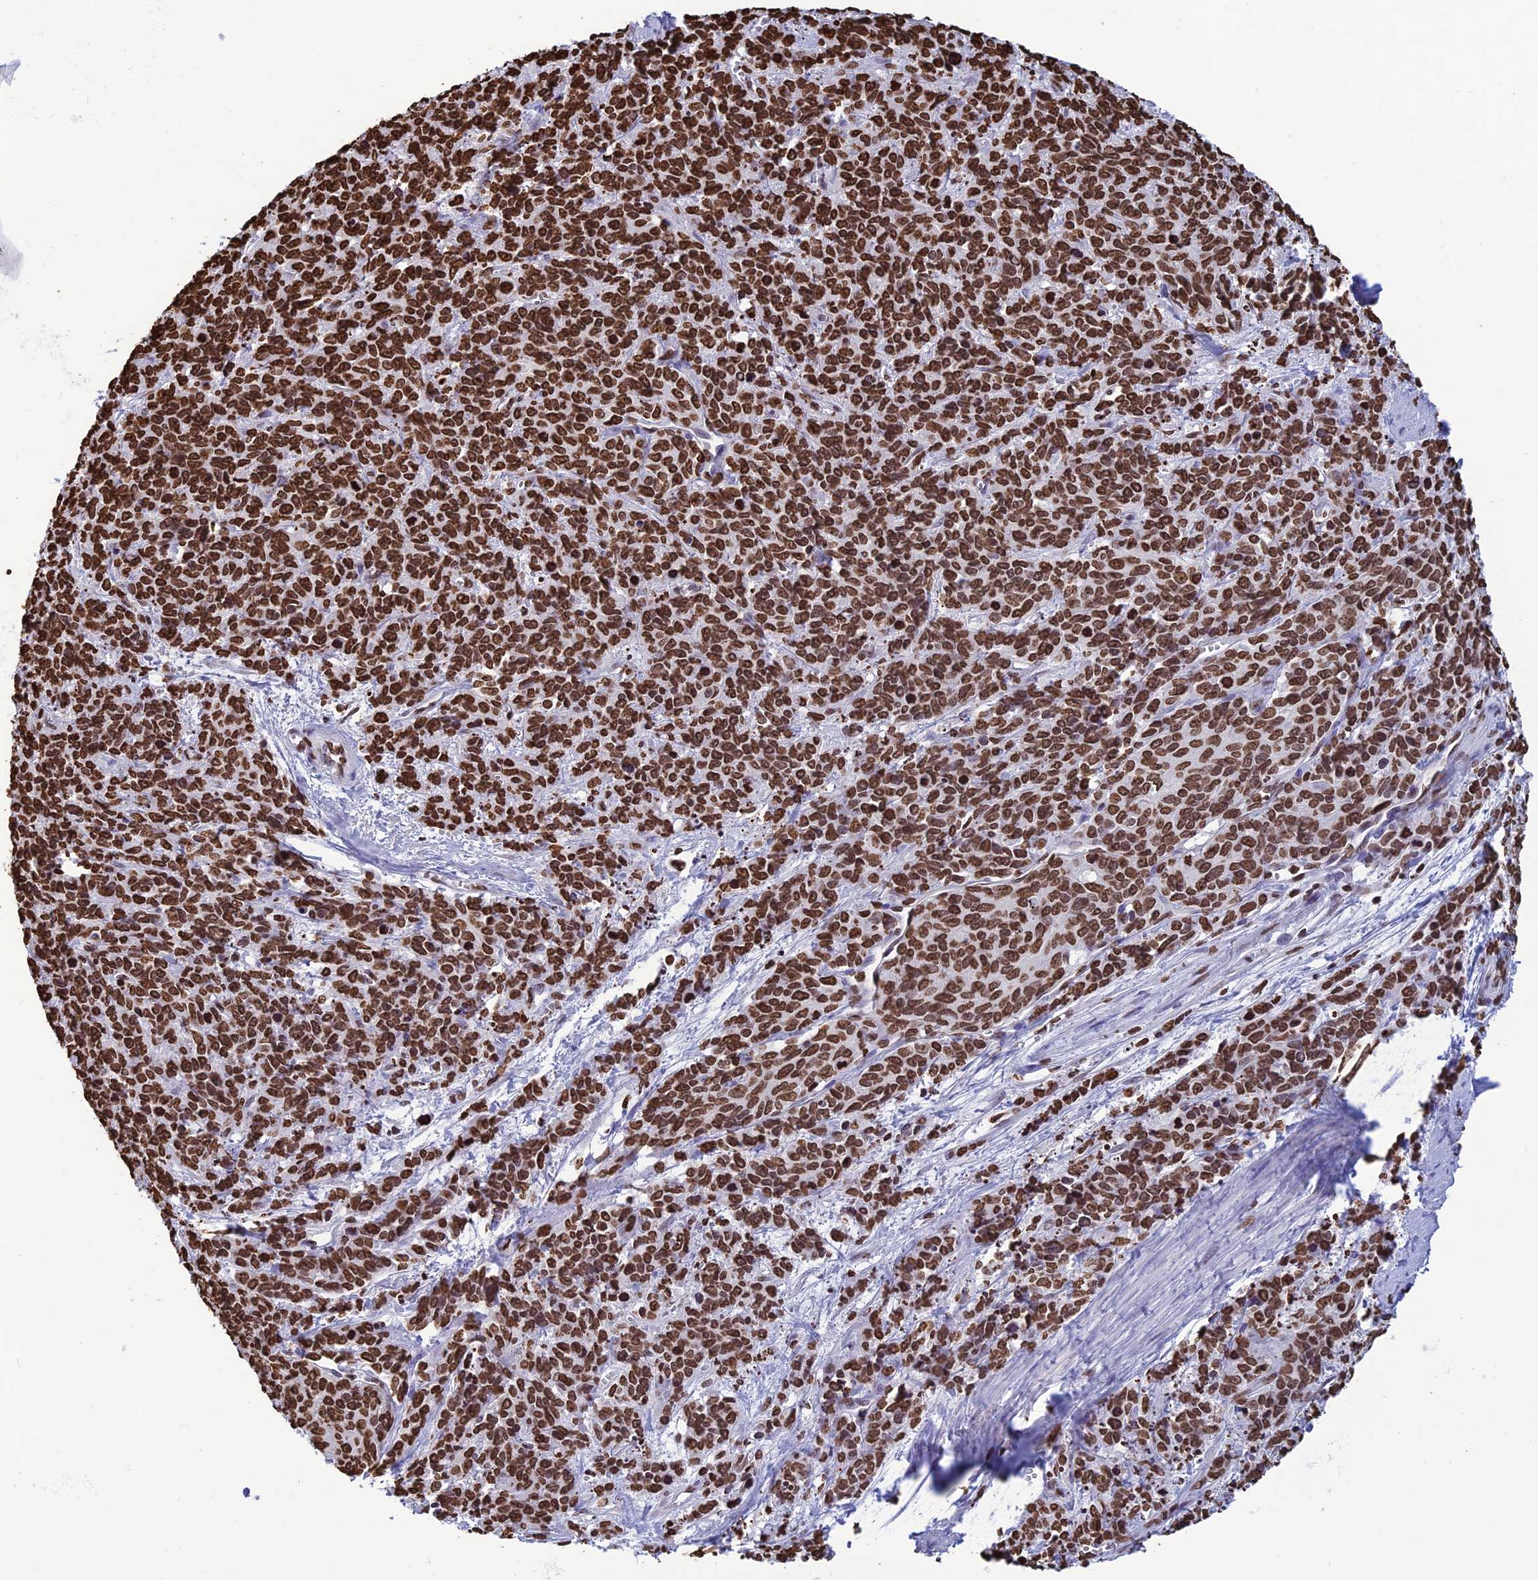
{"staining": {"intensity": "strong", "quantity": ">75%", "location": "nuclear"}, "tissue": "cervical cancer", "cell_type": "Tumor cells", "image_type": "cancer", "snomed": [{"axis": "morphology", "description": "Squamous cell carcinoma, NOS"}, {"axis": "topography", "description": "Cervix"}], "caption": "Human squamous cell carcinoma (cervical) stained for a protein (brown) reveals strong nuclear positive positivity in about >75% of tumor cells.", "gene": "AKAP17A", "patient": {"sex": "female", "age": 60}}